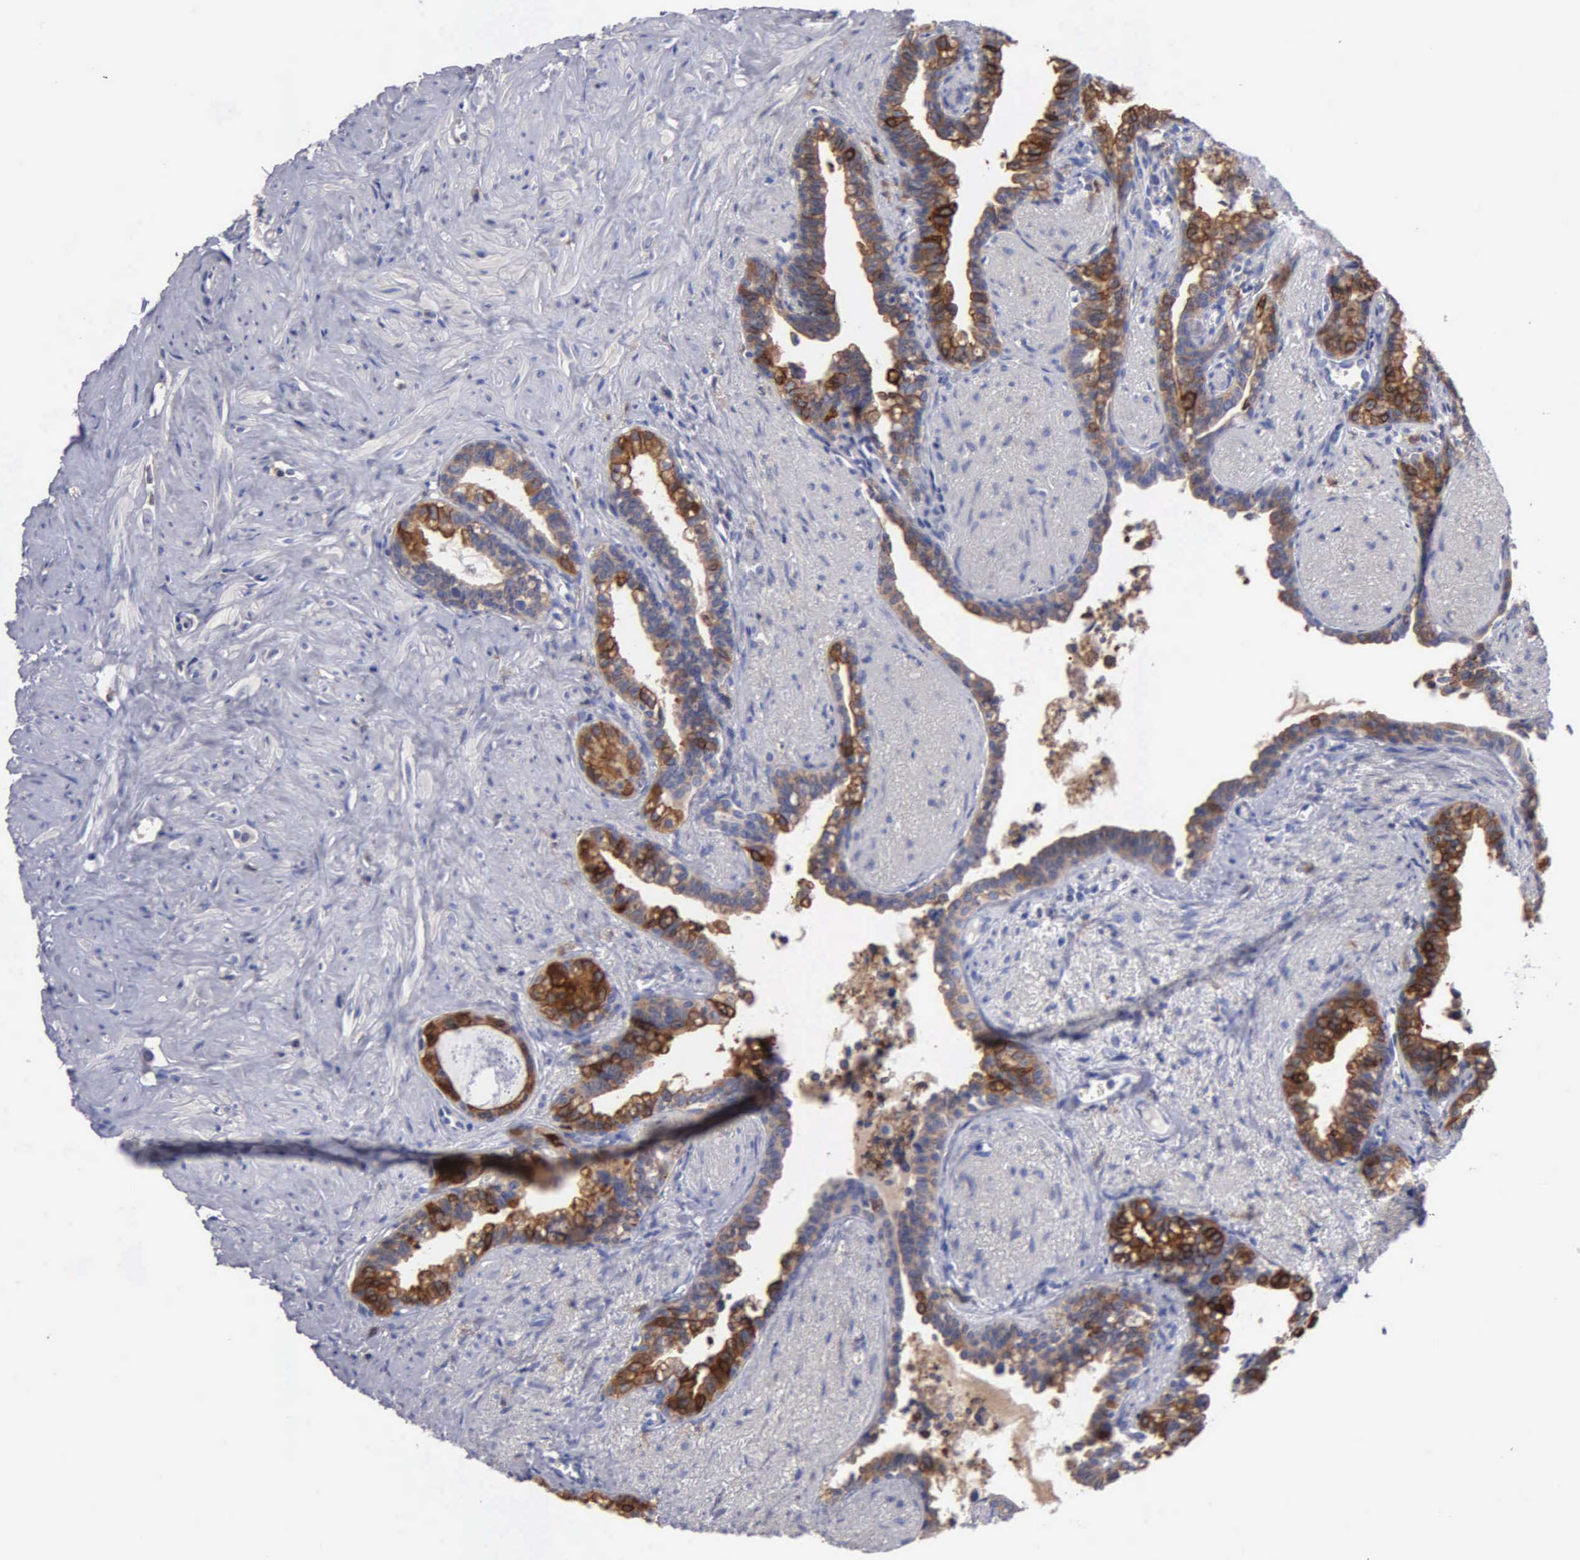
{"staining": {"intensity": "strong", "quantity": ">75%", "location": "cytoplasmic/membranous"}, "tissue": "seminal vesicle", "cell_type": "Glandular cells", "image_type": "normal", "snomed": [{"axis": "morphology", "description": "Normal tissue, NOS"}, {"axis": "topography", "description": "Seminal veicle"}], "caption": "Seminal vesicle stained for a protein (brown) displays strong cytoplasmic/membranous positive staining in approximately >75% of glandular cells.", "gene": "PTGS2", "patient": {"sex": "male", "age": 60}}